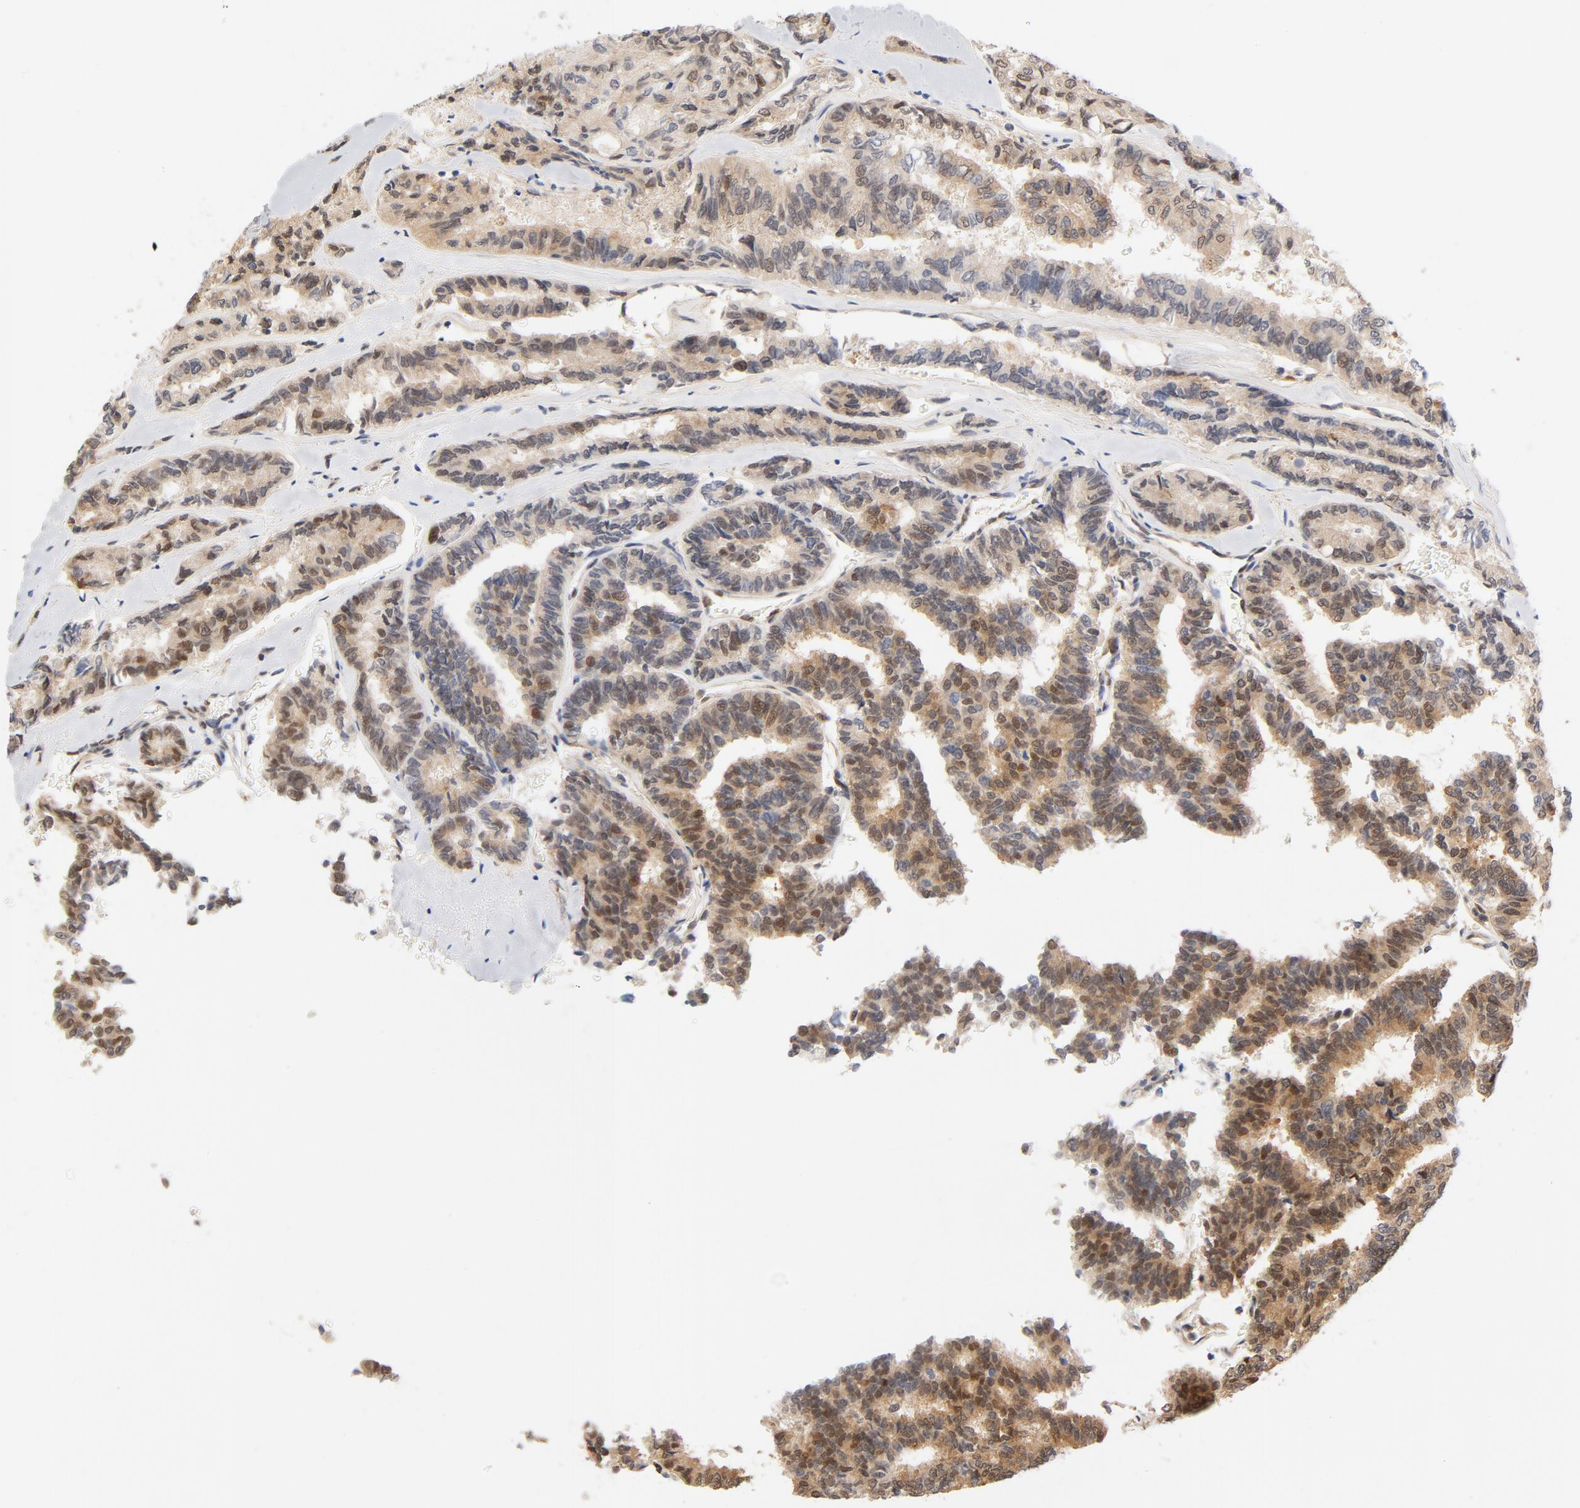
{"staining": {"intensity": "moderate", "quantity": ">75%", "location": "cytoplasmic/membranous,nuclear"}, "tissue": "thyroid cancer", "cell_type": "Tumor cells", "image_type": "cancer", "snomed": [{"axis": "morphology", "description": "Papillary adenocarcinoma, NOS"}, {"axis": "topography", "description": "Thyroid gland"}], "caption": "Immunohistochemical staining of papillary adenocarcinoma (thyroid) reveals medium levels of moderate cytoplasmic/membranous and nuclear protein positivity in approximately >75% of tumor cells.", "gene": "EIF4E", "patient": {"sex": "female", "age": 35}}